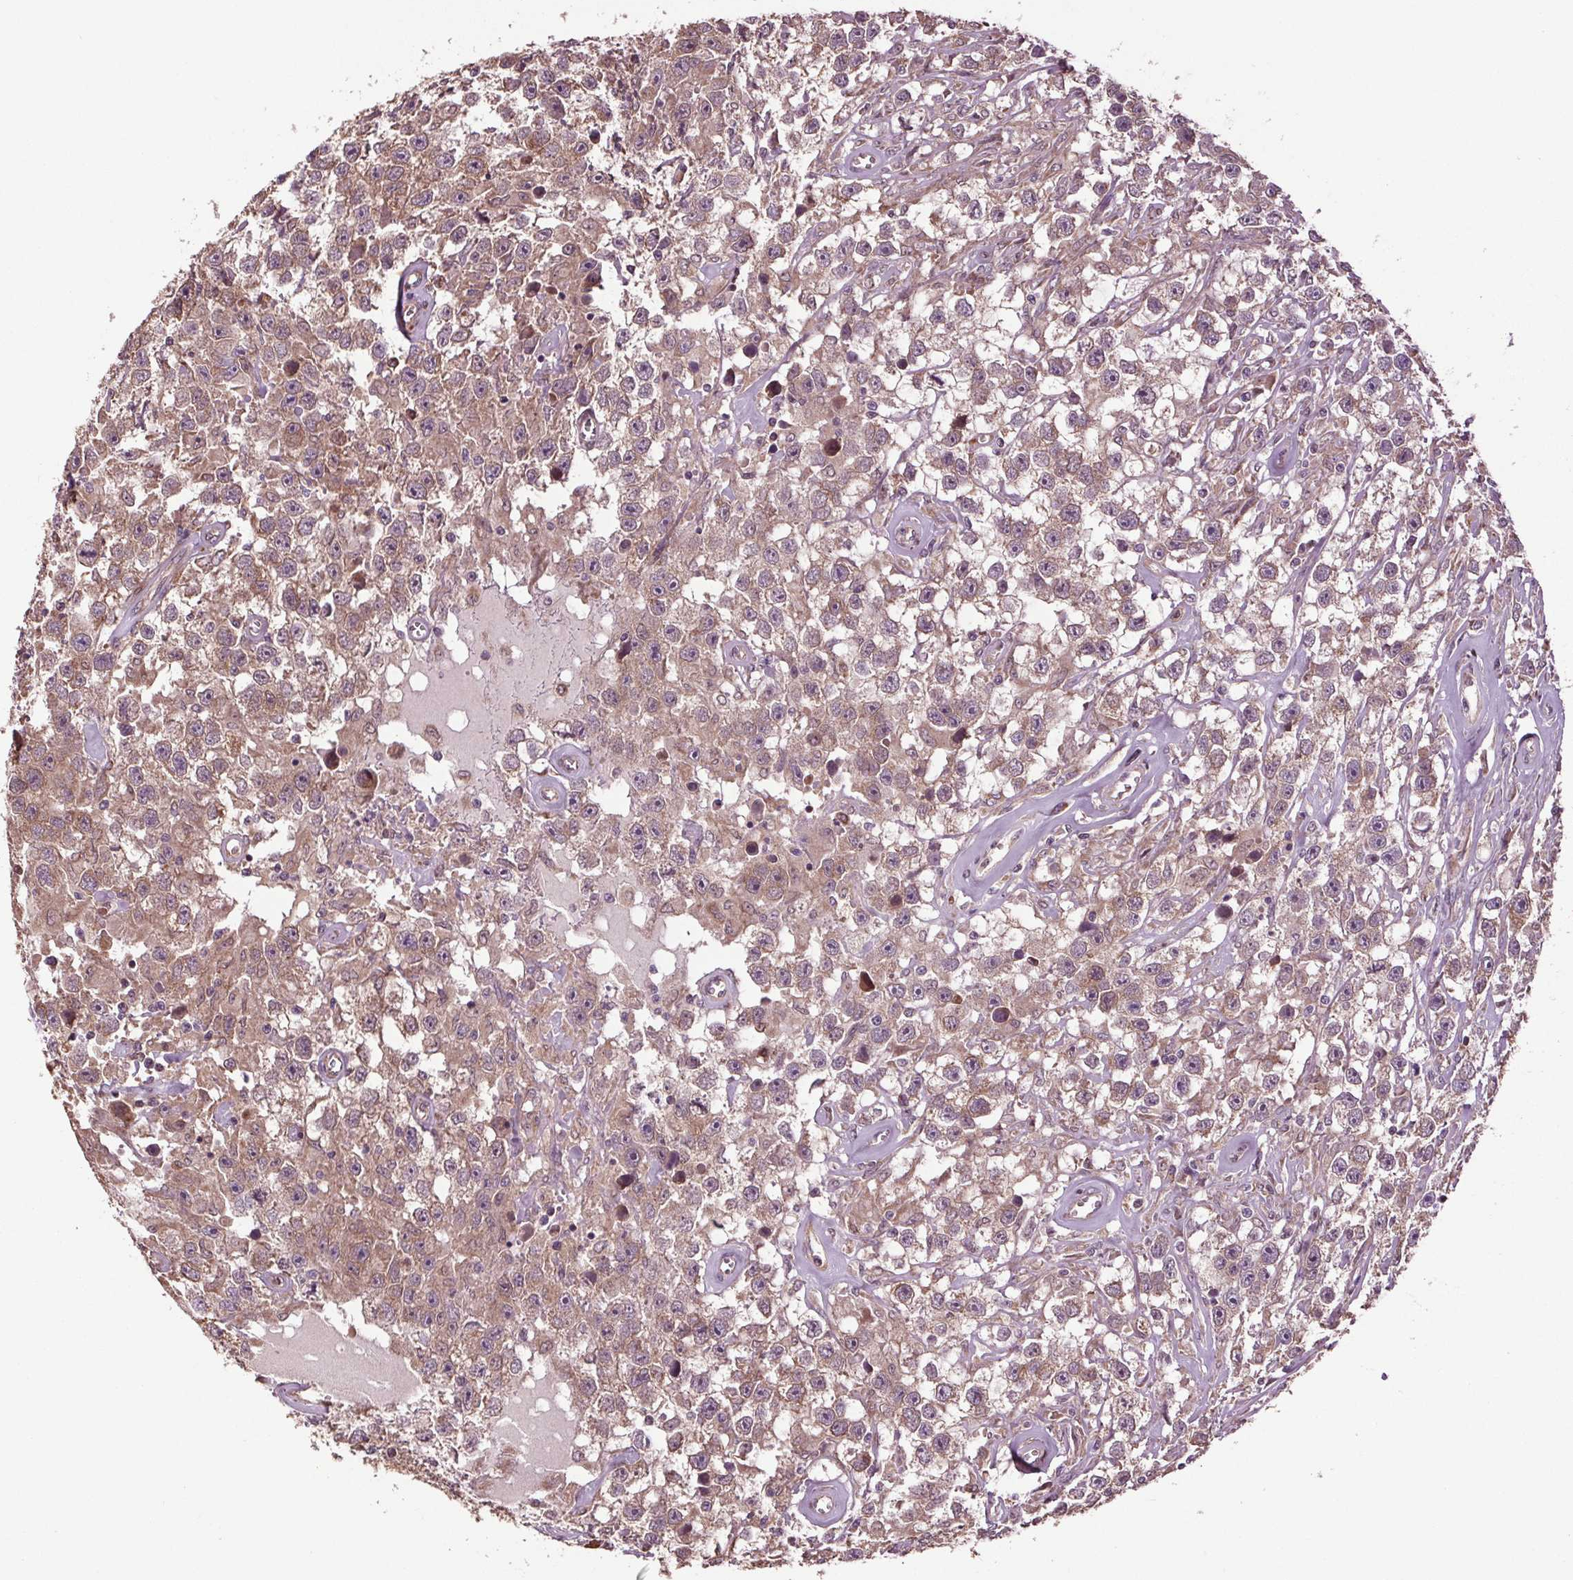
{"staining": {"intensity": "moderate", "quantity": ">75%", "location": "cytoplasmic/membranous"}, "tissue": "testis cancer", "cell_type": "Tumor cells", "image_type": "cancer", "snomed": [{"axis": "morphology", "description": "Seminoma, NOS"}, {"axis": "topography", "description": "Testis"}], "caption": "This is a histology image of immunohistochemistry staining of testis cancer (seminoma), which shows moderate staining in the cytoplasmic/membranous of tumor cells.", "gene": "RNPEP", "patient": {"sex": "male", "age": 43}}